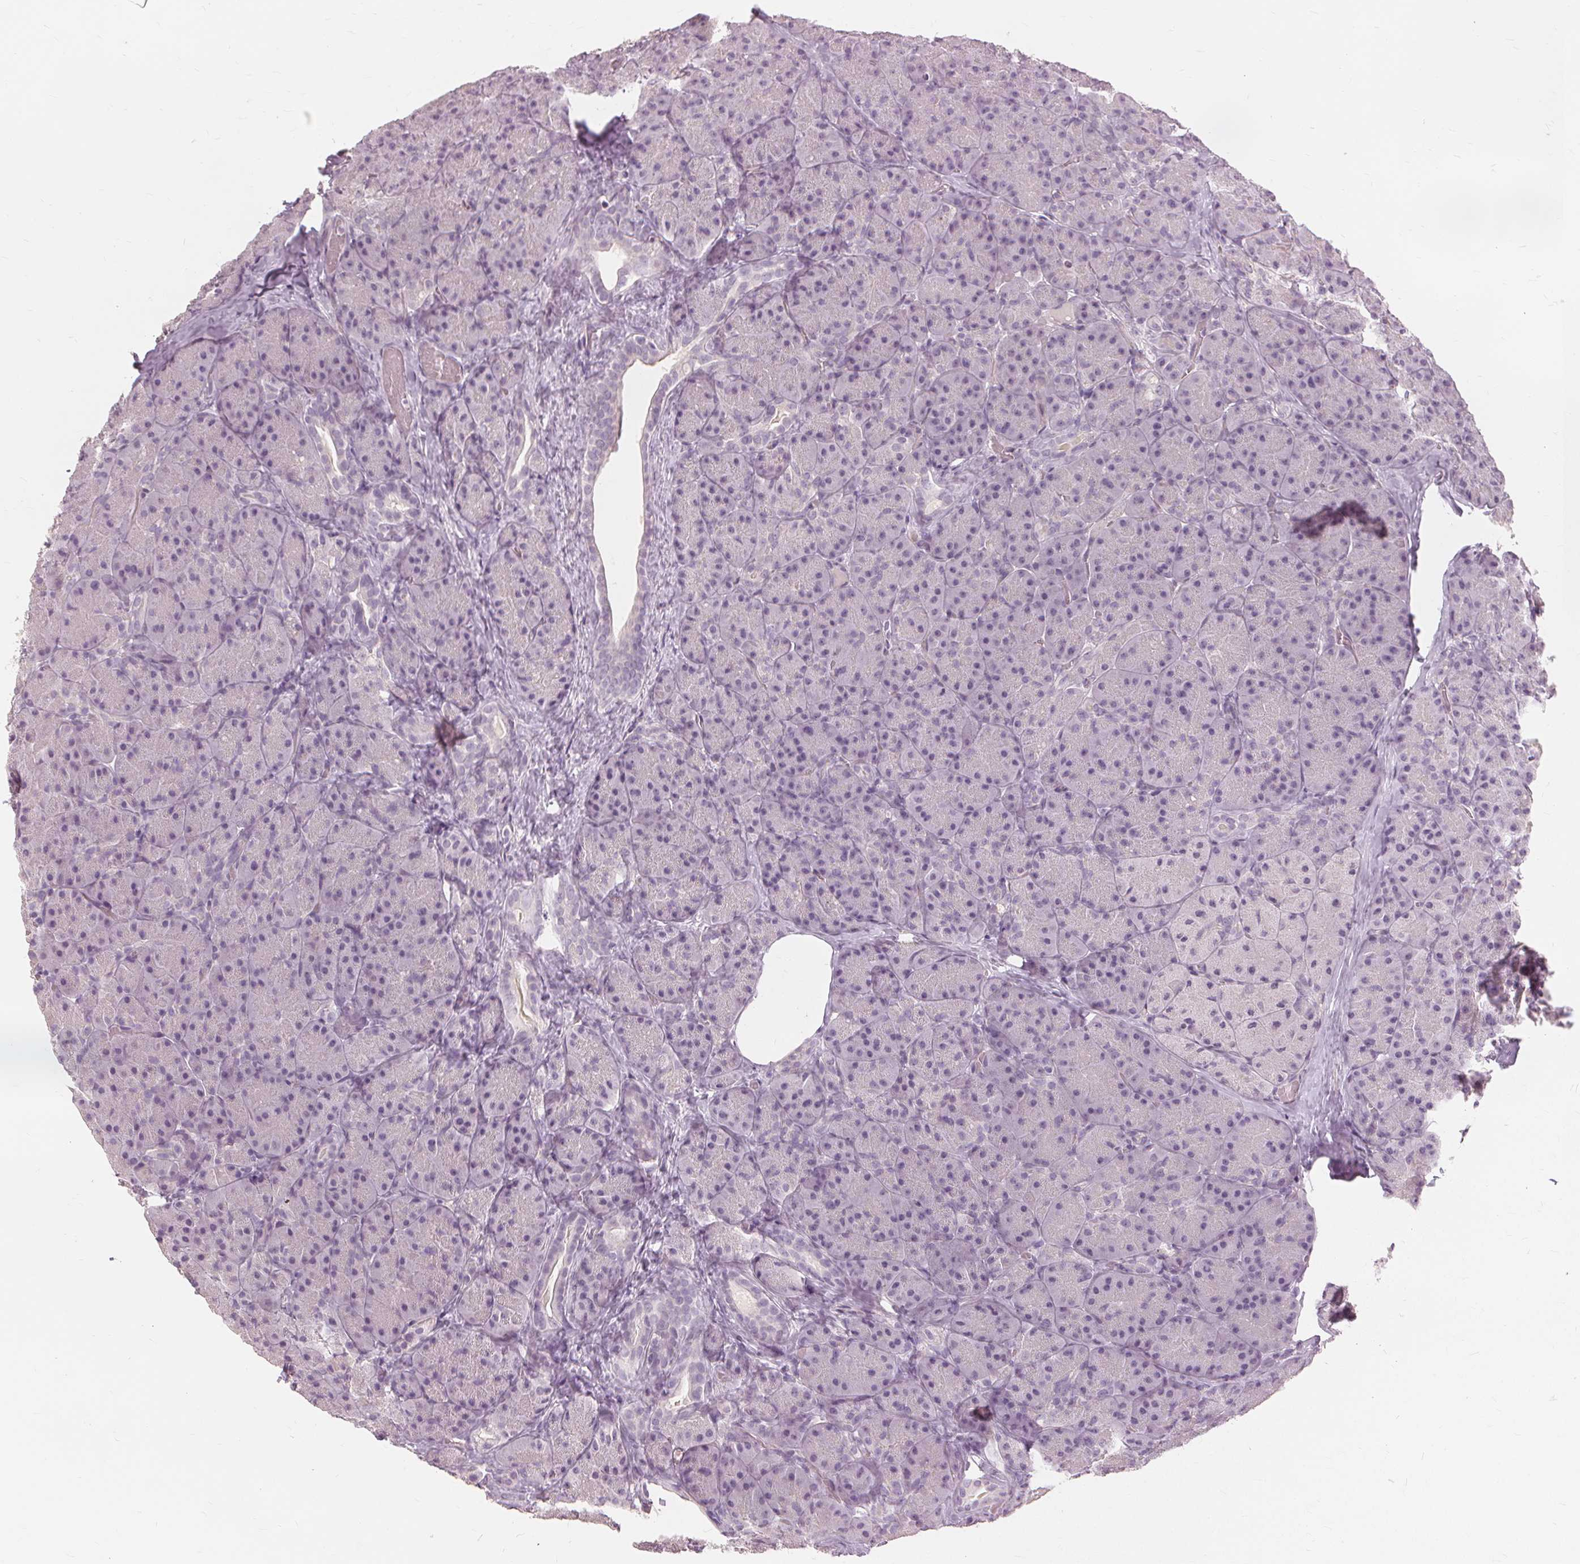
{"staining": {"intensity": "negative", "quantity": "none", "location": "none"}, "tissue": "pancreas", "cell_type": "Exocrine glandular cells", "image_type": "normal", "snomed": [{"axis": "morphology", "description": "Normal tissue, NOS"}, {"axis": "topography", "description": "Pancreas"}], "caption": "Exocrine glandular cells show no significant staining in unremarkable pancreas.", "gene": "SFTPD", "patient": {"sex": "male", "age": 57}}